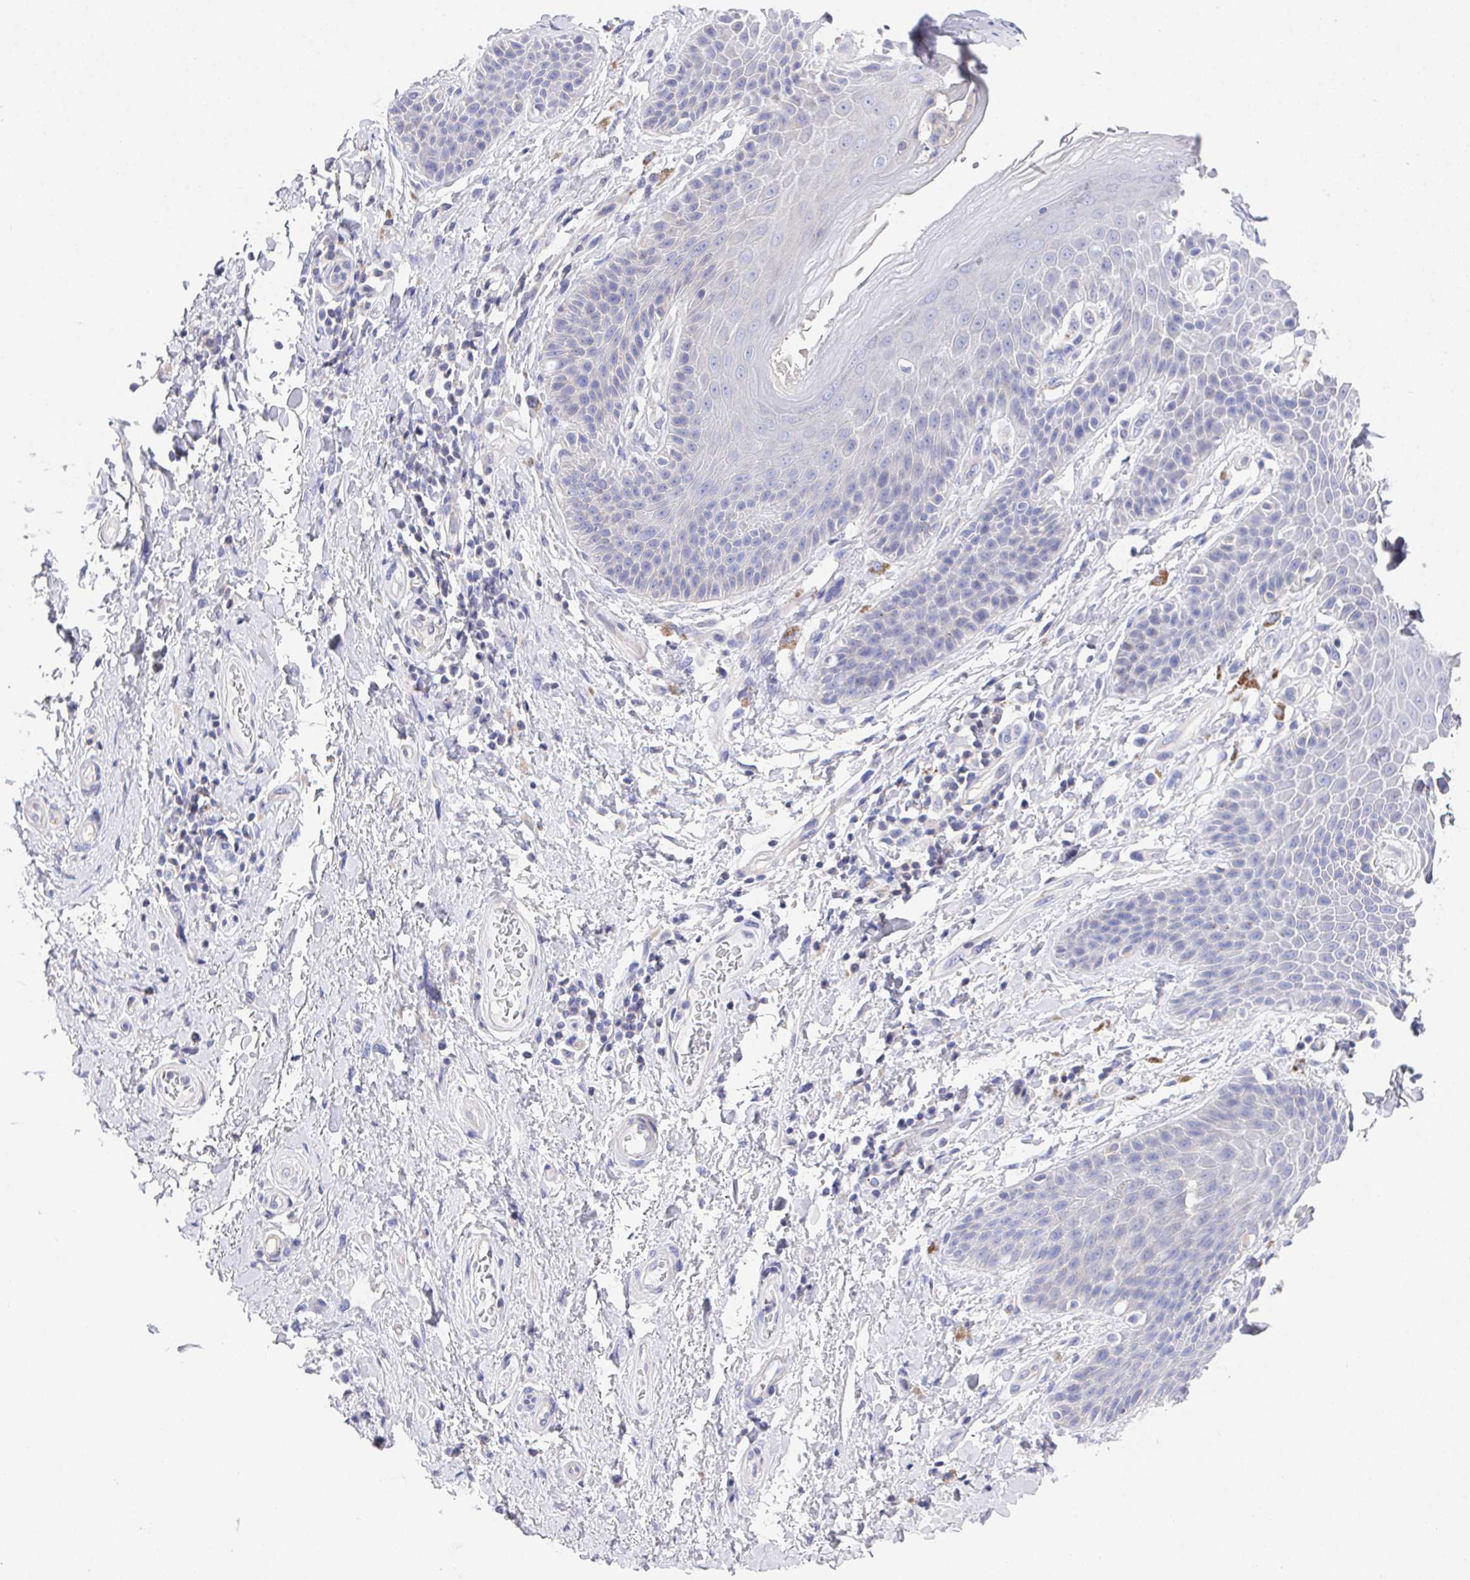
{"staining": {"intensity": "negative", "quantity": "none", "location": "none"}, "tissue": "adipose tissue", "cell_type": "Adipocytes", "image_type": "normal", "snomed": [{"axis": "morphology", "description": "Normal tissue, NOS"}, {"axis": "topography", "description": "Peripheral nerve tissue"}], "caption": "Human adipose tissue stained for a protein using immunohistochemistry reveals no staining in adipocytes.", "gene": "PRG3", "patient": {"sex": "male", "age": 51}}